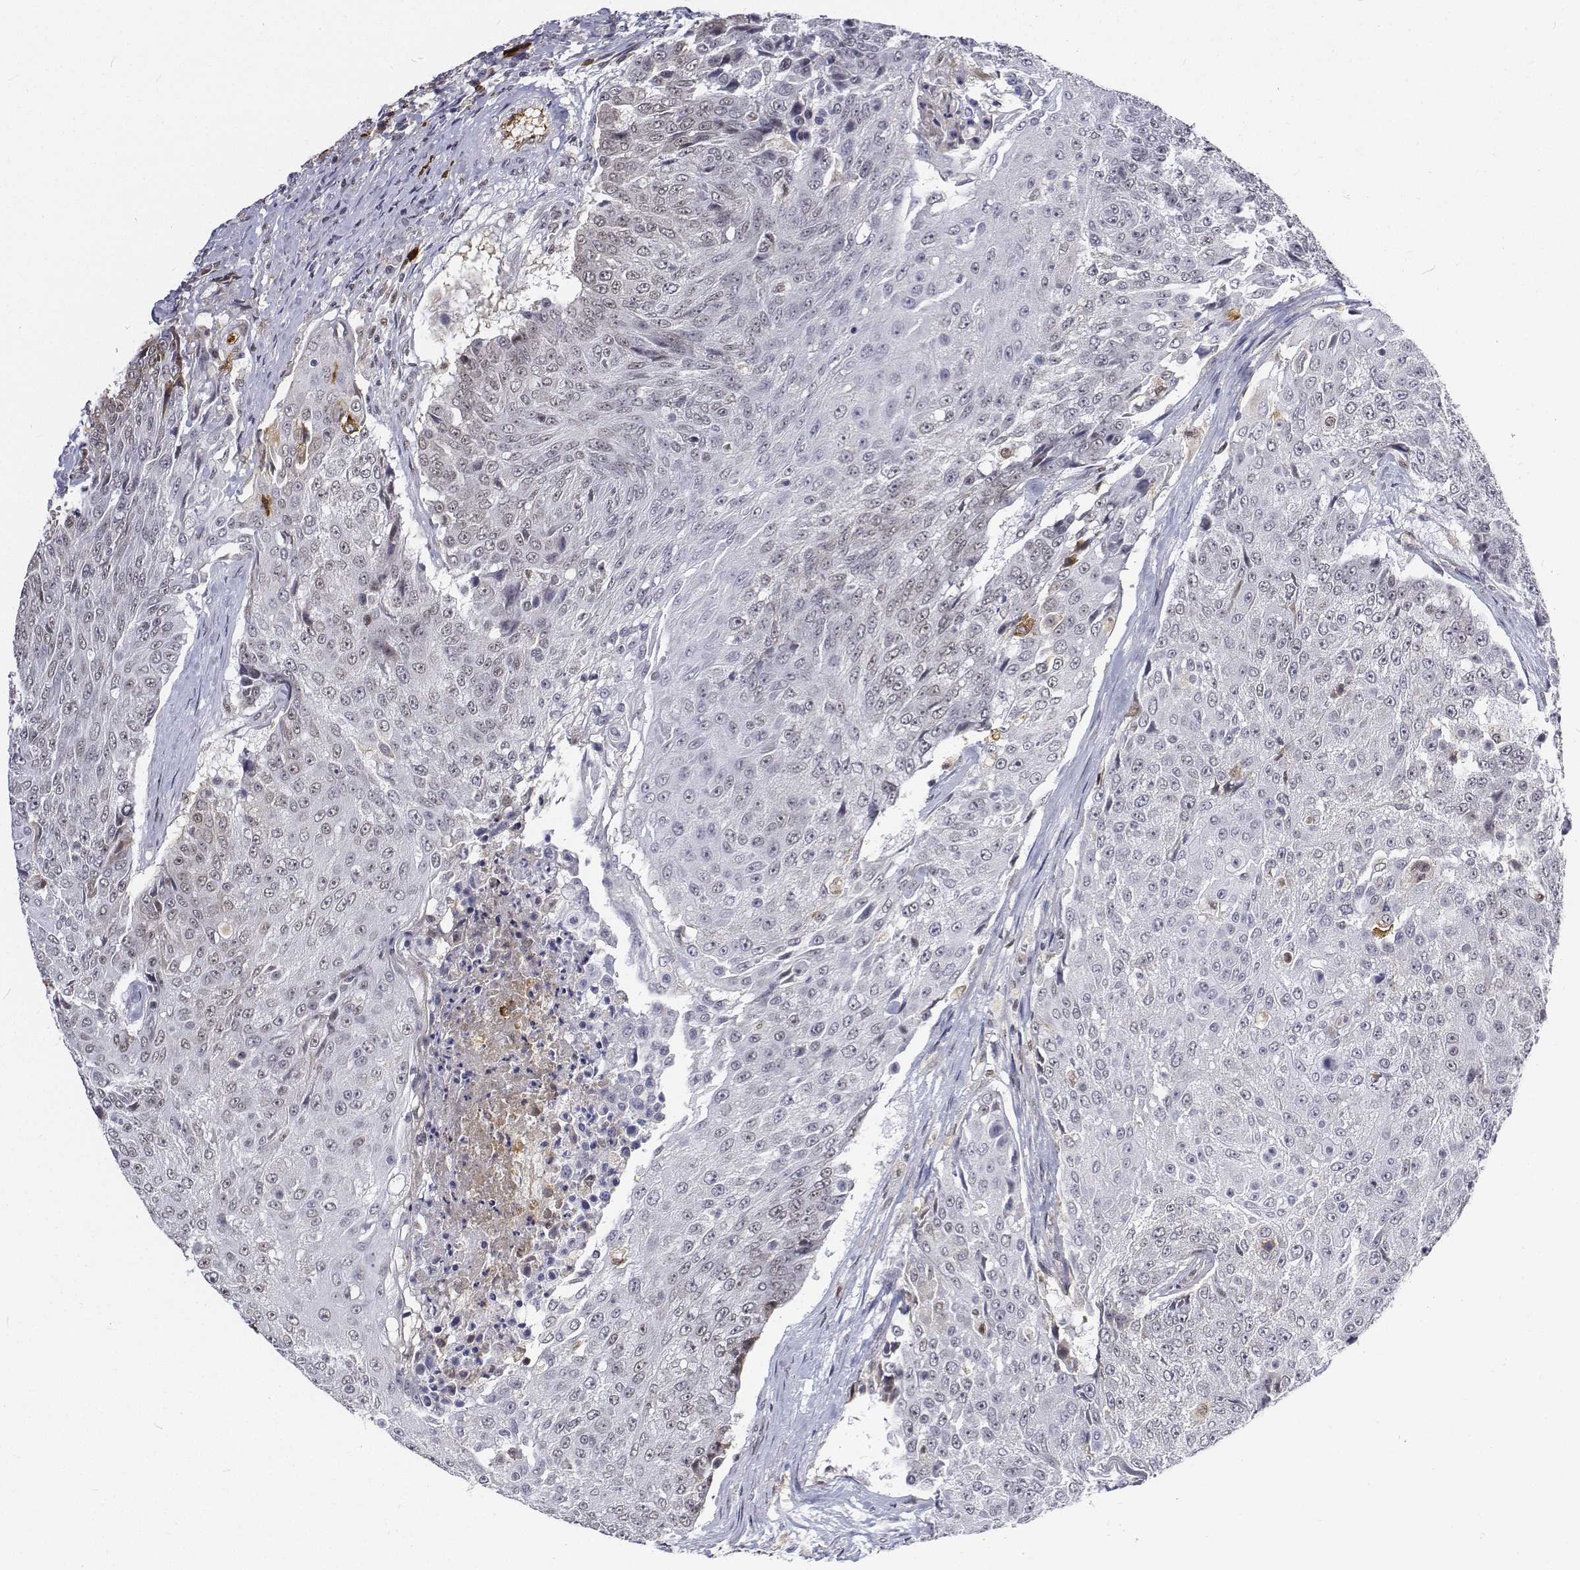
{"staining": {"intensity": "negative", "quantity": "none", "location": "none"}, "tissue": "urothelial cancer", "cell_type": "Tumor cells", "image_type": "cancer", "snomed": [{"axis": "morphology", "description": "Urothelial carcinoma, High grade"}, {"axis": "topography", "description": "Urinary bladder"}], "caption": "This micrograph is of urothelial cancer stained with IHC to label a protein in brown with the nuclei are counter-stained blue. There is no positivity in tumor cells.", "gene": "ATRX", "patient": {"sex": "female", "age": 63}}